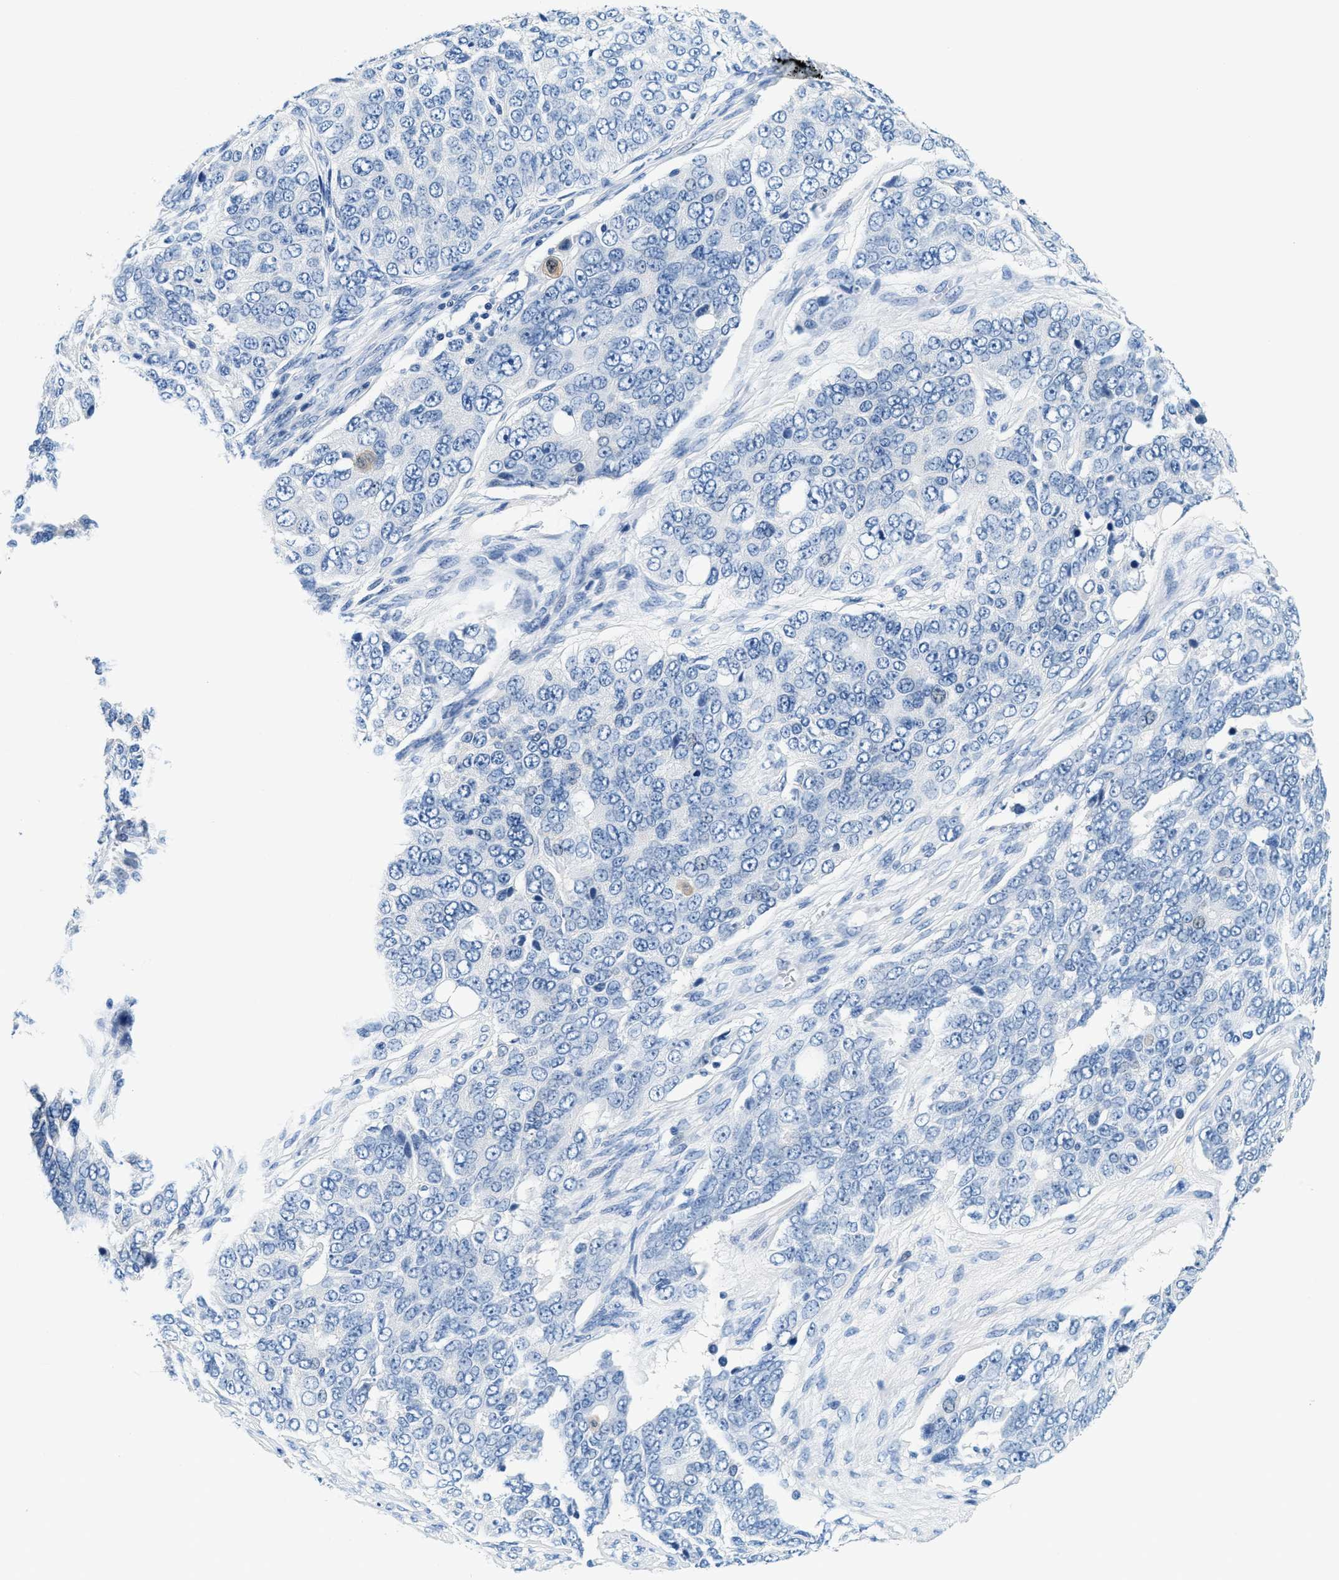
{"staining": {"intensity": "negative", "quantity": "none", "location": "none"}, "tissue": "ovarian cancer", "cell_type": "Tumor cells", "image_type": "cancer", "snomed": [{"axis": "morphology", "description": "Carcinoma, endometroid"}, {"axis": "topography", "description": "Ovary"}], "caption": "Immunohistochemistry (IHC) of ovarian cancer (endometroid carcinoma) reveals no staining in tumor cells.", "gene": "GSTM3", "patient": {"sex": "female", "age": 51}}